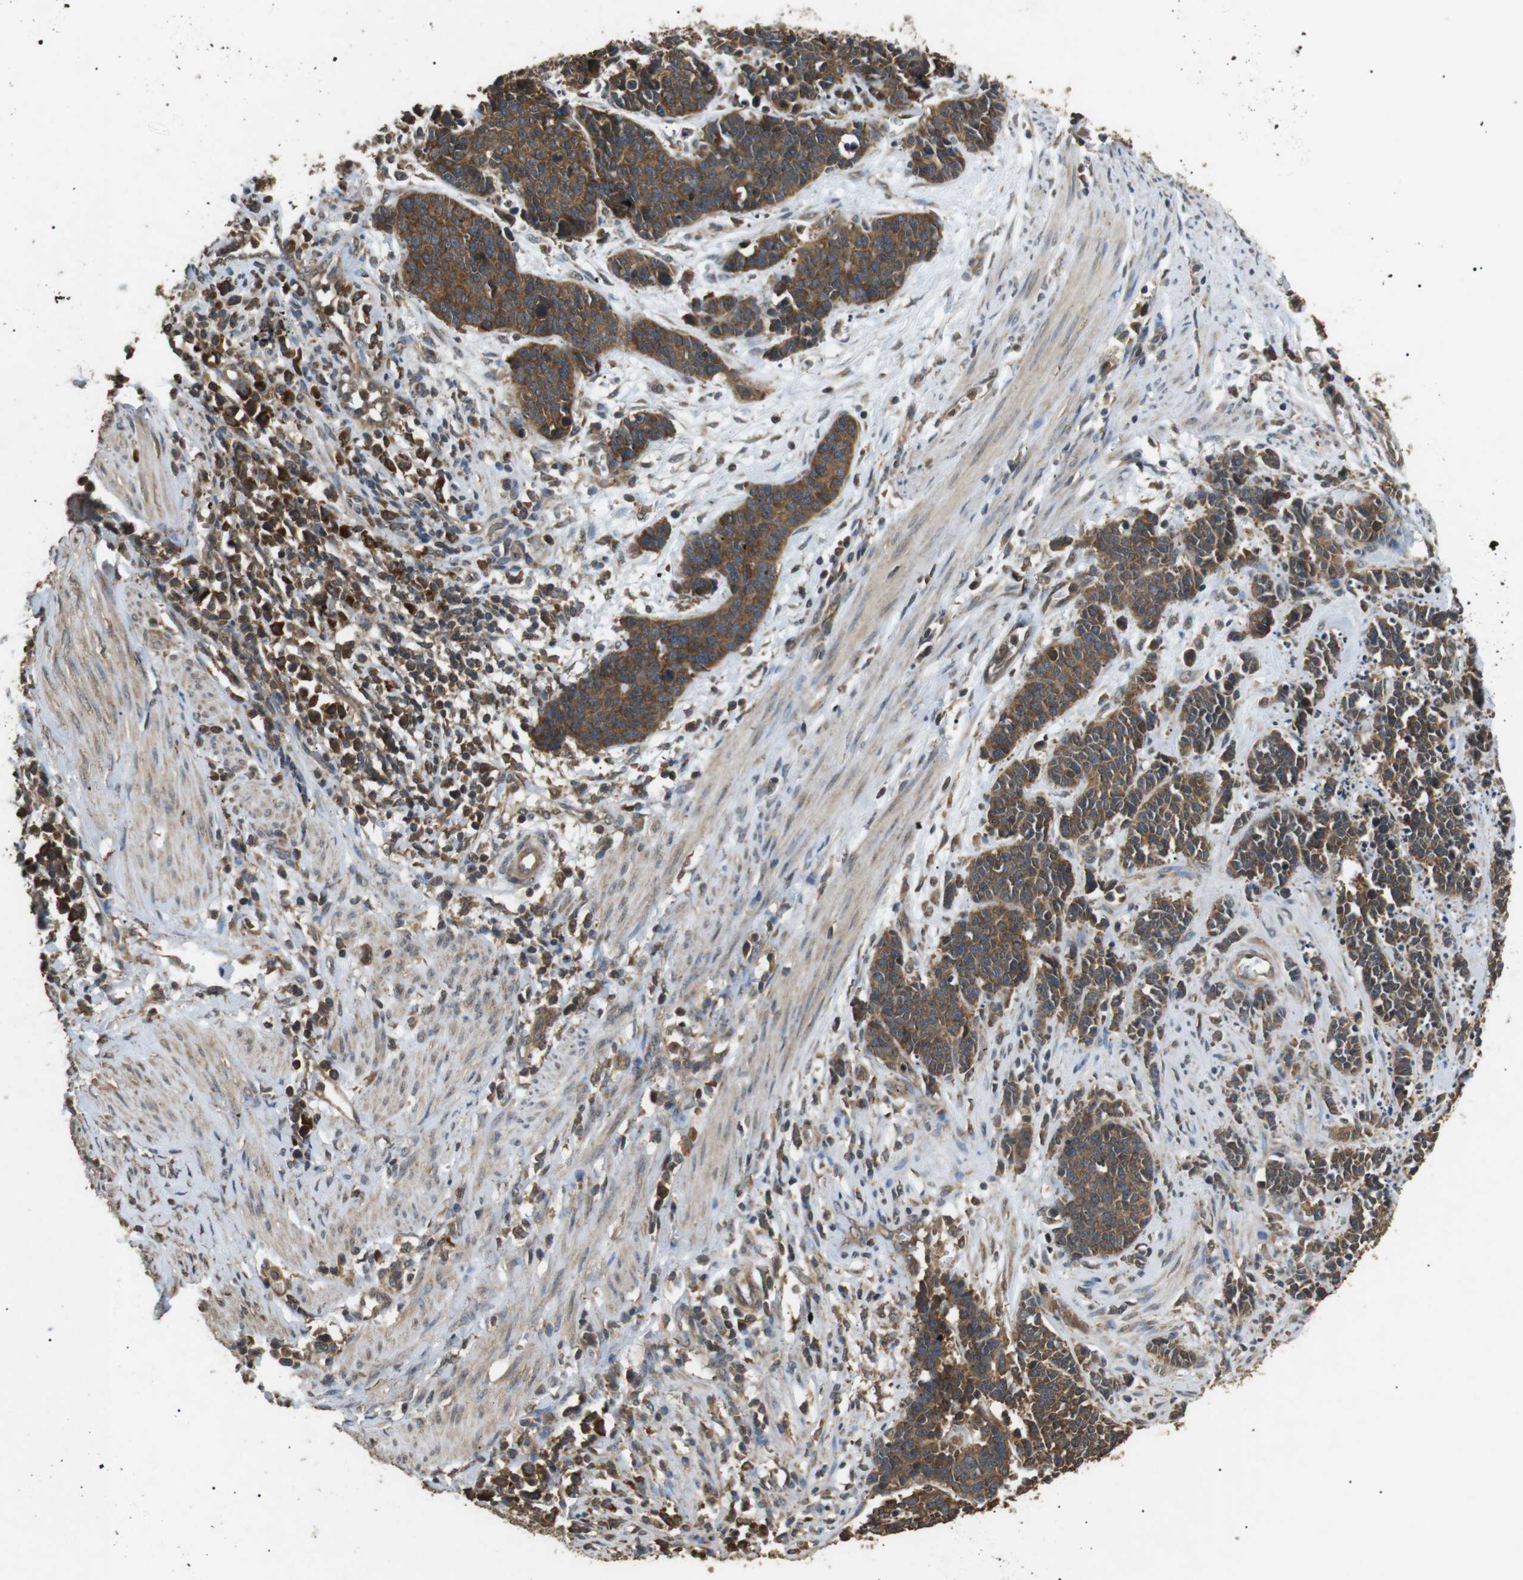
{"staining": {"intensity": "strong", "quantity": ">75%", "location": "cytoplasmic/membranous"}, "tissue": "cervical cancer", "cell_type": "Tumor cells", "image_type": "cancer", "snomed": [{"axis": "morphology", "description": "Squamous cell carcinoma, NOS"}, {"axis": "topography", "description": "Cervix"}], "caption": "Squamous cell carcinoma (cervical) stained with a brown dye displays strong cytoplasmic/membranous positive staining in about >75% of tumor cells.", "gene": "TBC1D15", "patient": {"sex": "female", "age": 35}}